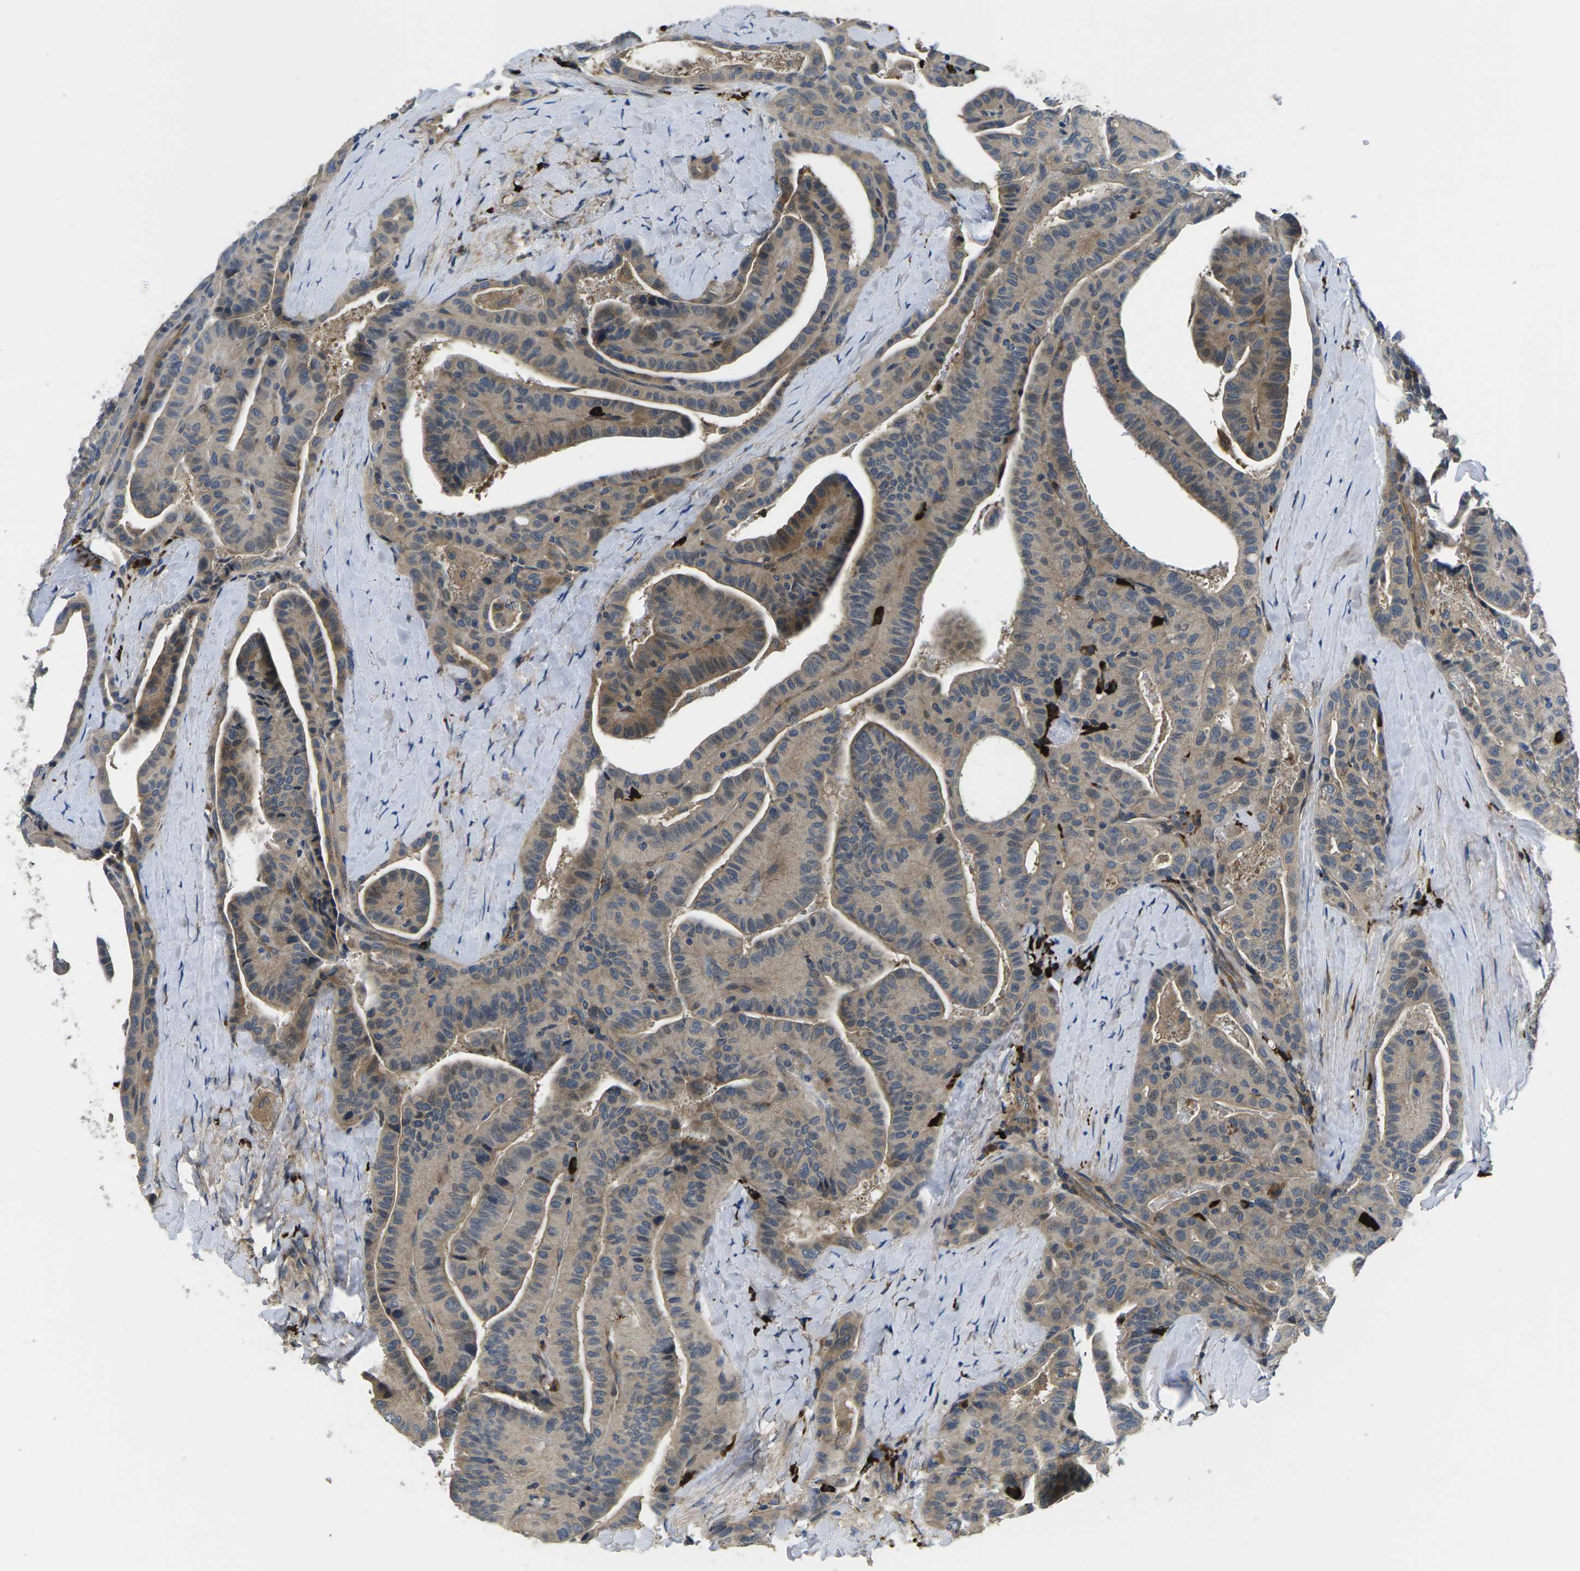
{"staining": {"intensity": "weak", "quantity": "25%-75%", "location": "cytoplasmic/membranous"}, "tissue": "thyroid cancer", "cell_type": "Tumor cells", "image_type": "cancer", "snomed": [{"axis": "morphology", "description": "Papillary adenocarcinoma, NOS"}, {"axis": "topography", "description": "Thyroid gland"}], "caption": "This is a histology image of IHC staining of papillary adenocarcinoma (thyroid), which shows weak positivity in the cytoplasmic/membranous of tumor cells.", "gene": "PLCE1", "patient": {"sex": "male", "age": 77}}